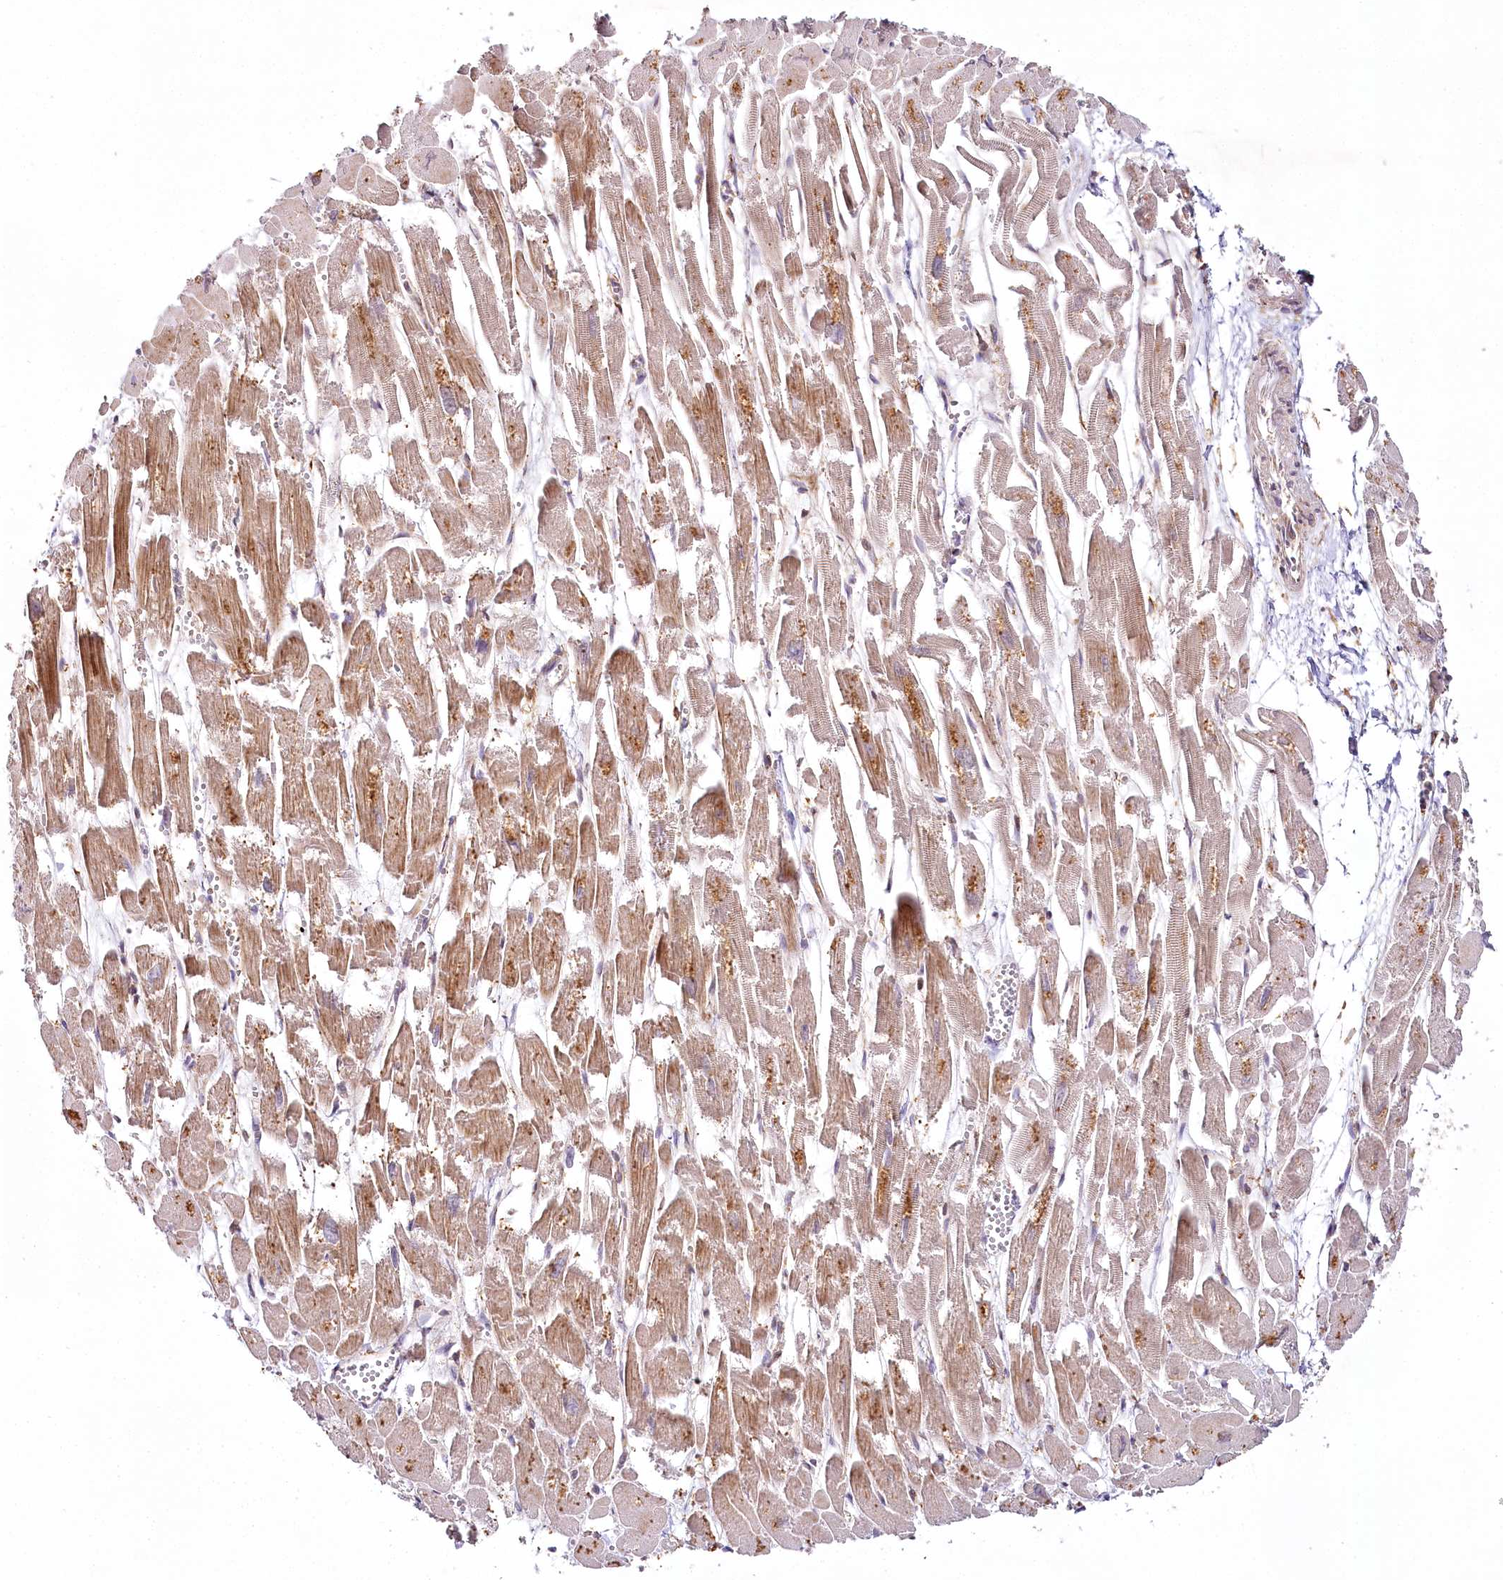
{"staining": {"intensity": "moderate", "quantity": "25%-75%", "location": "cytoplasmic/membranous"}, "tissue": "heart muscle", "cell_type": "Cardiomyocytes", "image_type": "normal", "snomed": [{"axis": "morphology", "description": "Normal tissue, NOS"}, {"axis": "topography", "description": "Heart"}], "caption": "The immunohistochemical stain highlights moderate cytoplasmic/membranous positivity in cardiomyocytes of unremarkable heart muscle. Nuclei are stained in blue.", "gene": "COPG1", "patient": {"sex": "male", "age": 54}}